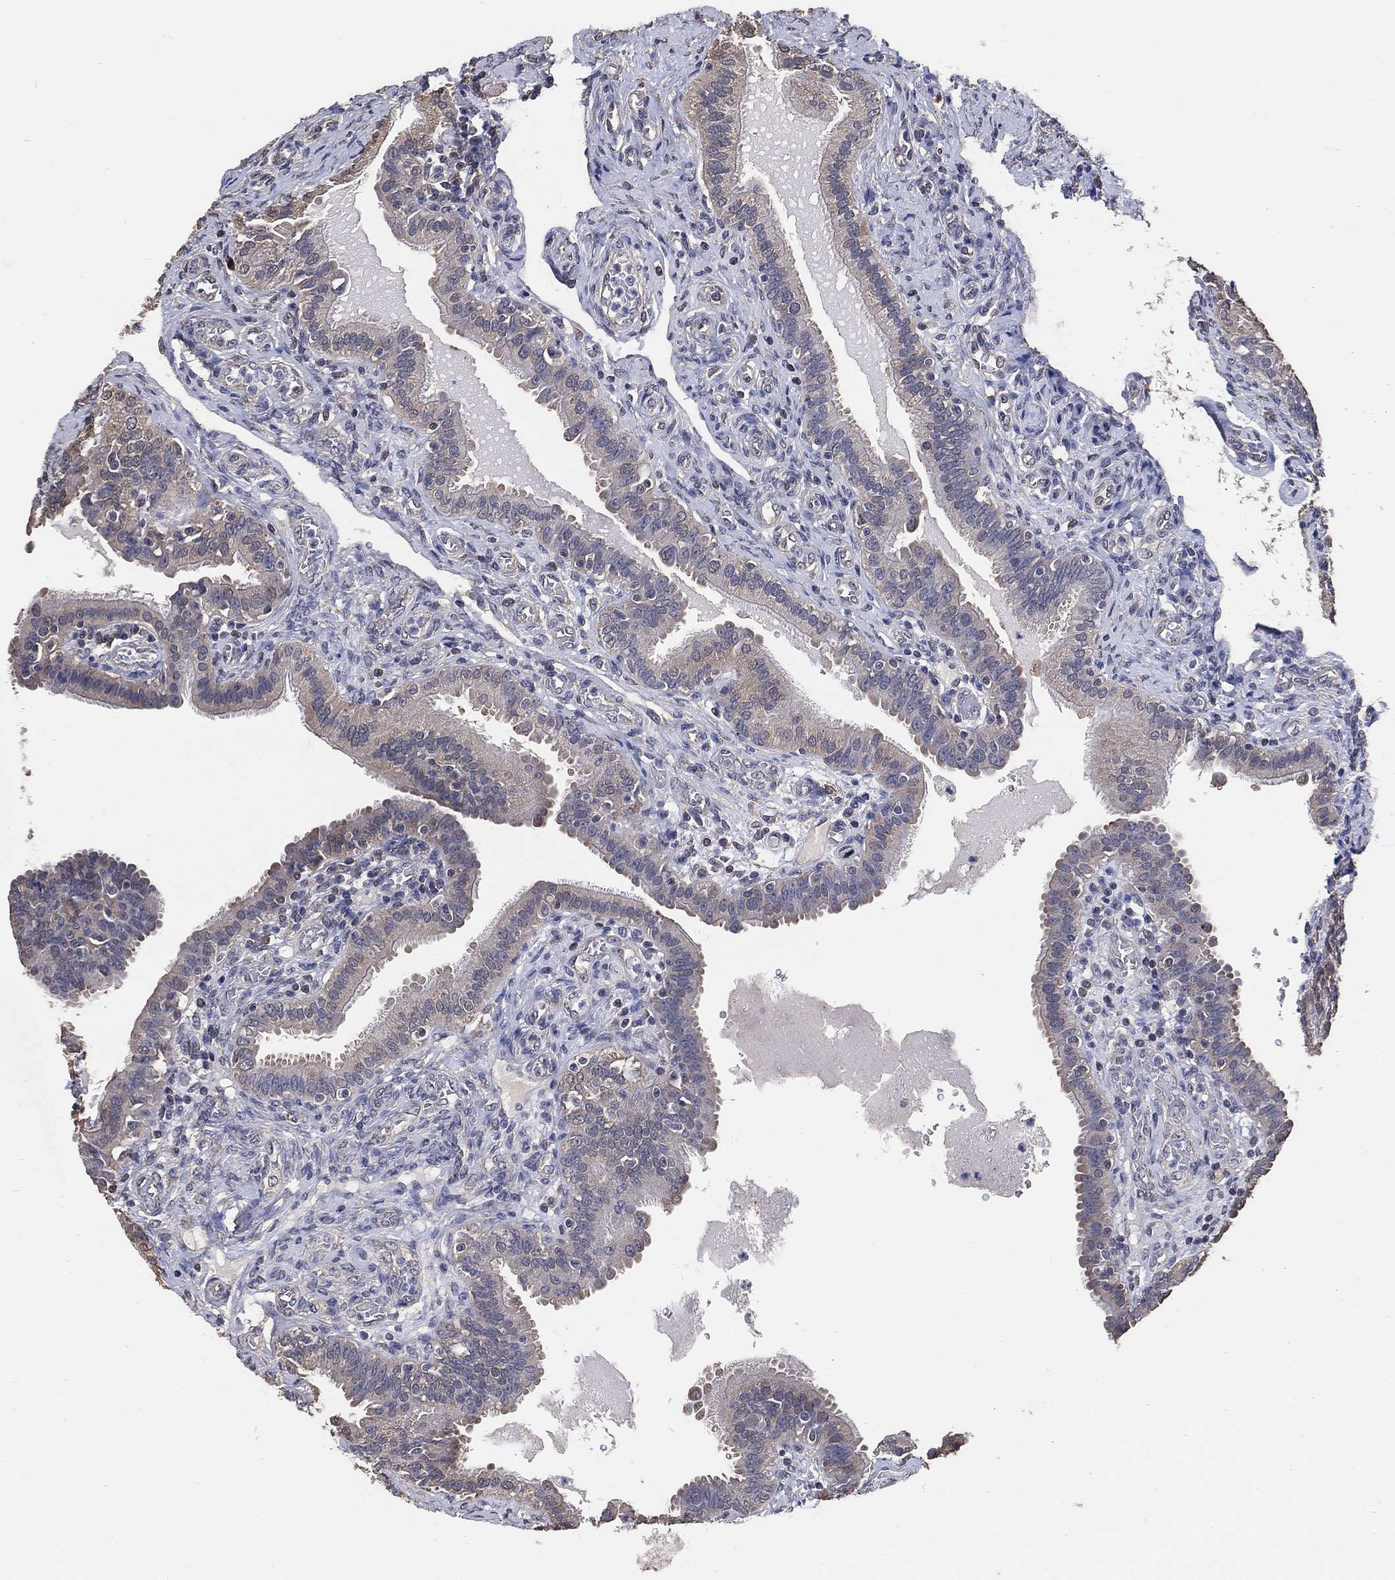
{"staining": {"intensity": "negative", "quantity": "none", "location": "none"}, "tissue": "fallopian tube", "cell_type": "Glandular cells", "image_type": "normal", "snomed": [{"axis": "morphology", "description": "Normal tissue, NOS"}, {"axis": "topography", "description": "Fallopian tube"}, {"axis": "topography", "description": "Ovary"}], "caption": "DAB immunohistochemical staining of normal fallopian tube demonstrates no significant positivity in glandular cells. (DAB (3,3'-diaminobenzidine) immunohistochemistry visualized using brightfield microscopy, high magnification).", "gene": "KLK5", "patient": {"sex": "female", "age": 41}}